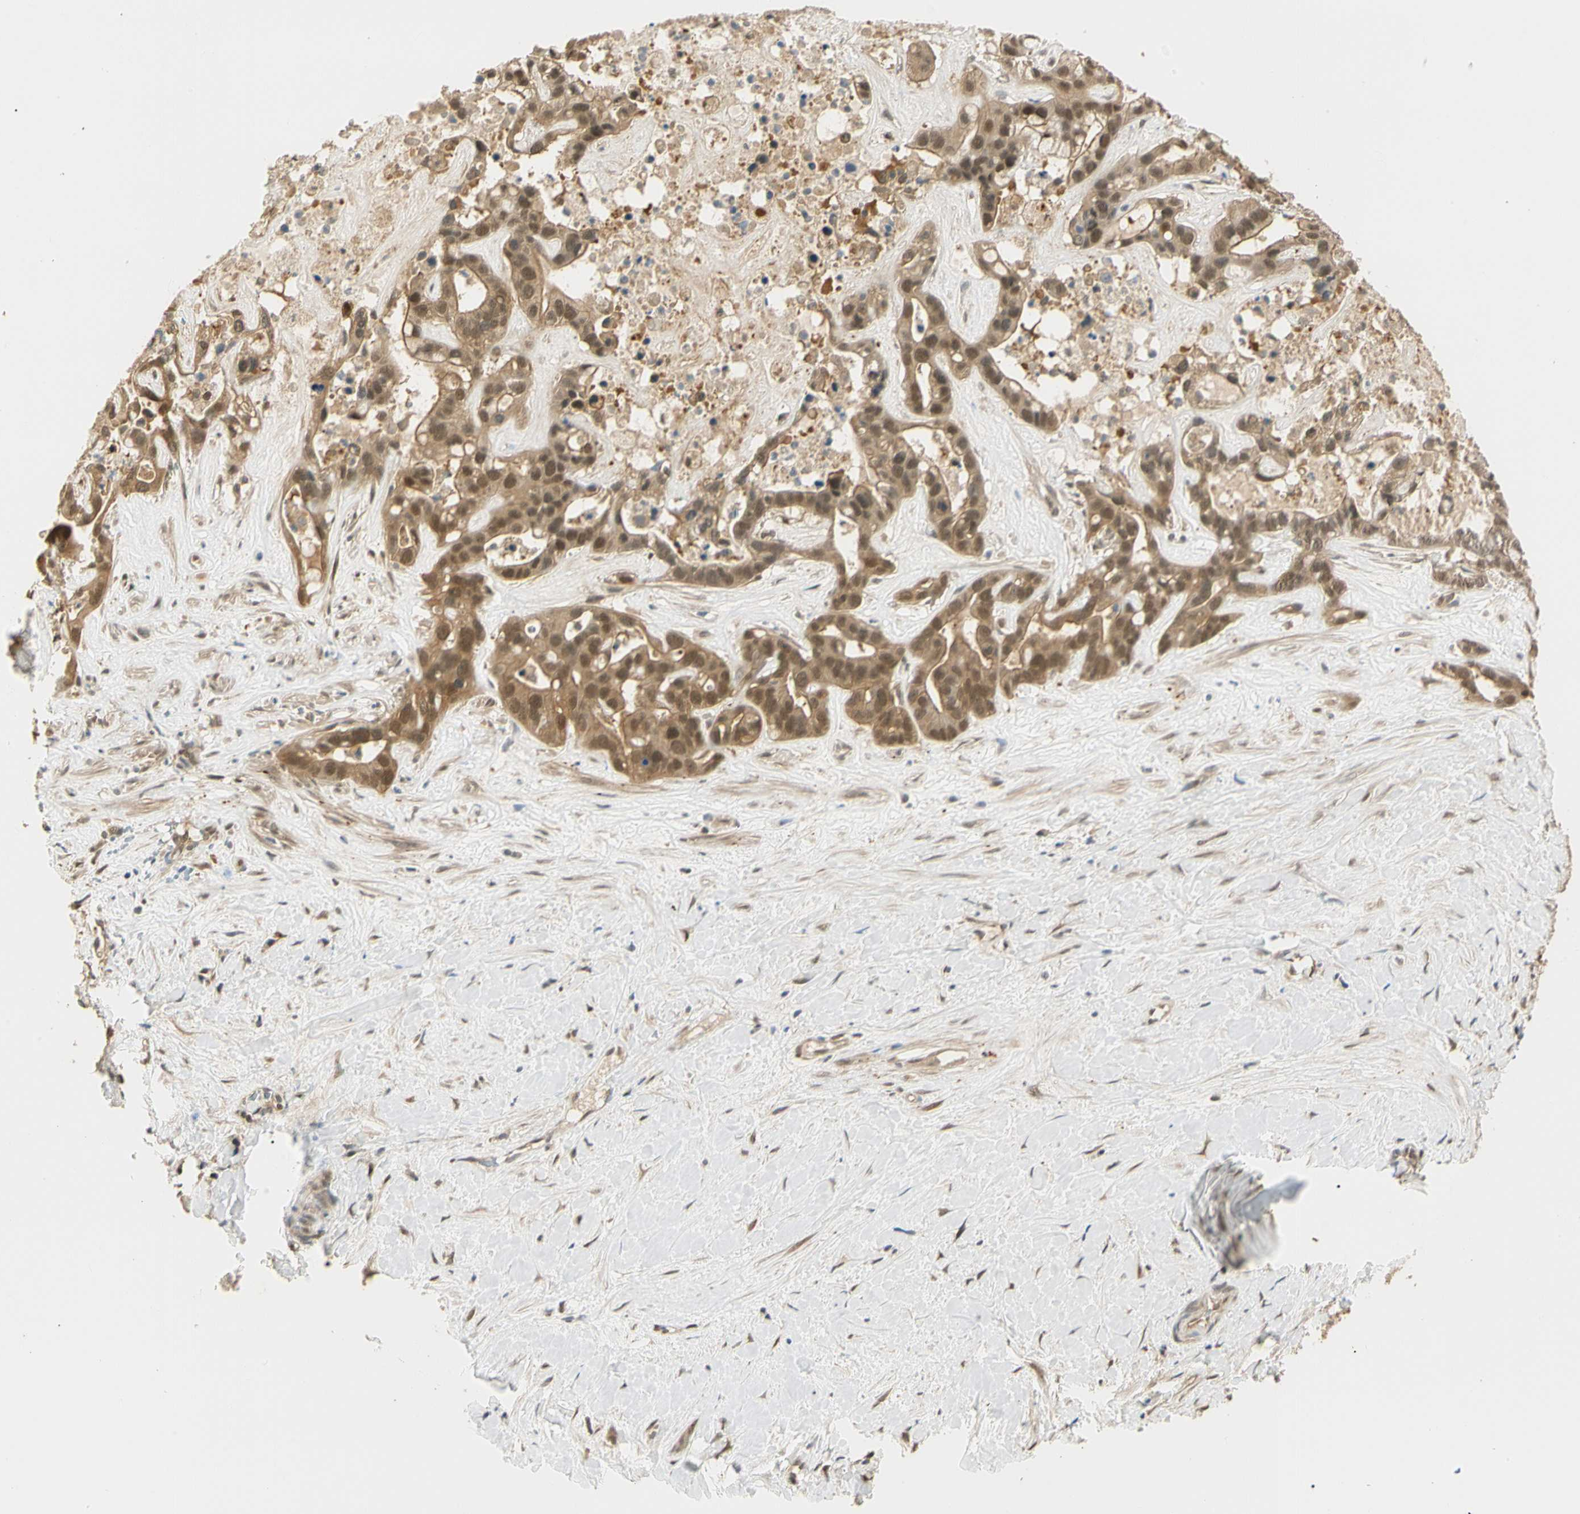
{"staining": {"intensity": "moderate", "quantity": ">75%", "location": "cytoplasmic/membranous,nuclear"}, "tissue": "liver cancer", "cell_type": "Tumor cells", "image_type": "cancer", "snomed": [{"axis": "morphology", "description": "Cholangiocarcinoma"}, {"axis": "topography", "description": "Liver"}], "caption": "High-power microscopy captured an immunohistochemistry (IHC) histopathology image of liver cholangiocarcinoma, revealing moderate cytoplasmic/membranous and nuclear staining in approximately >75% of tumor cells.", "gene": "UBE2Z", "patient": {"sex": "female", "age": 65}}